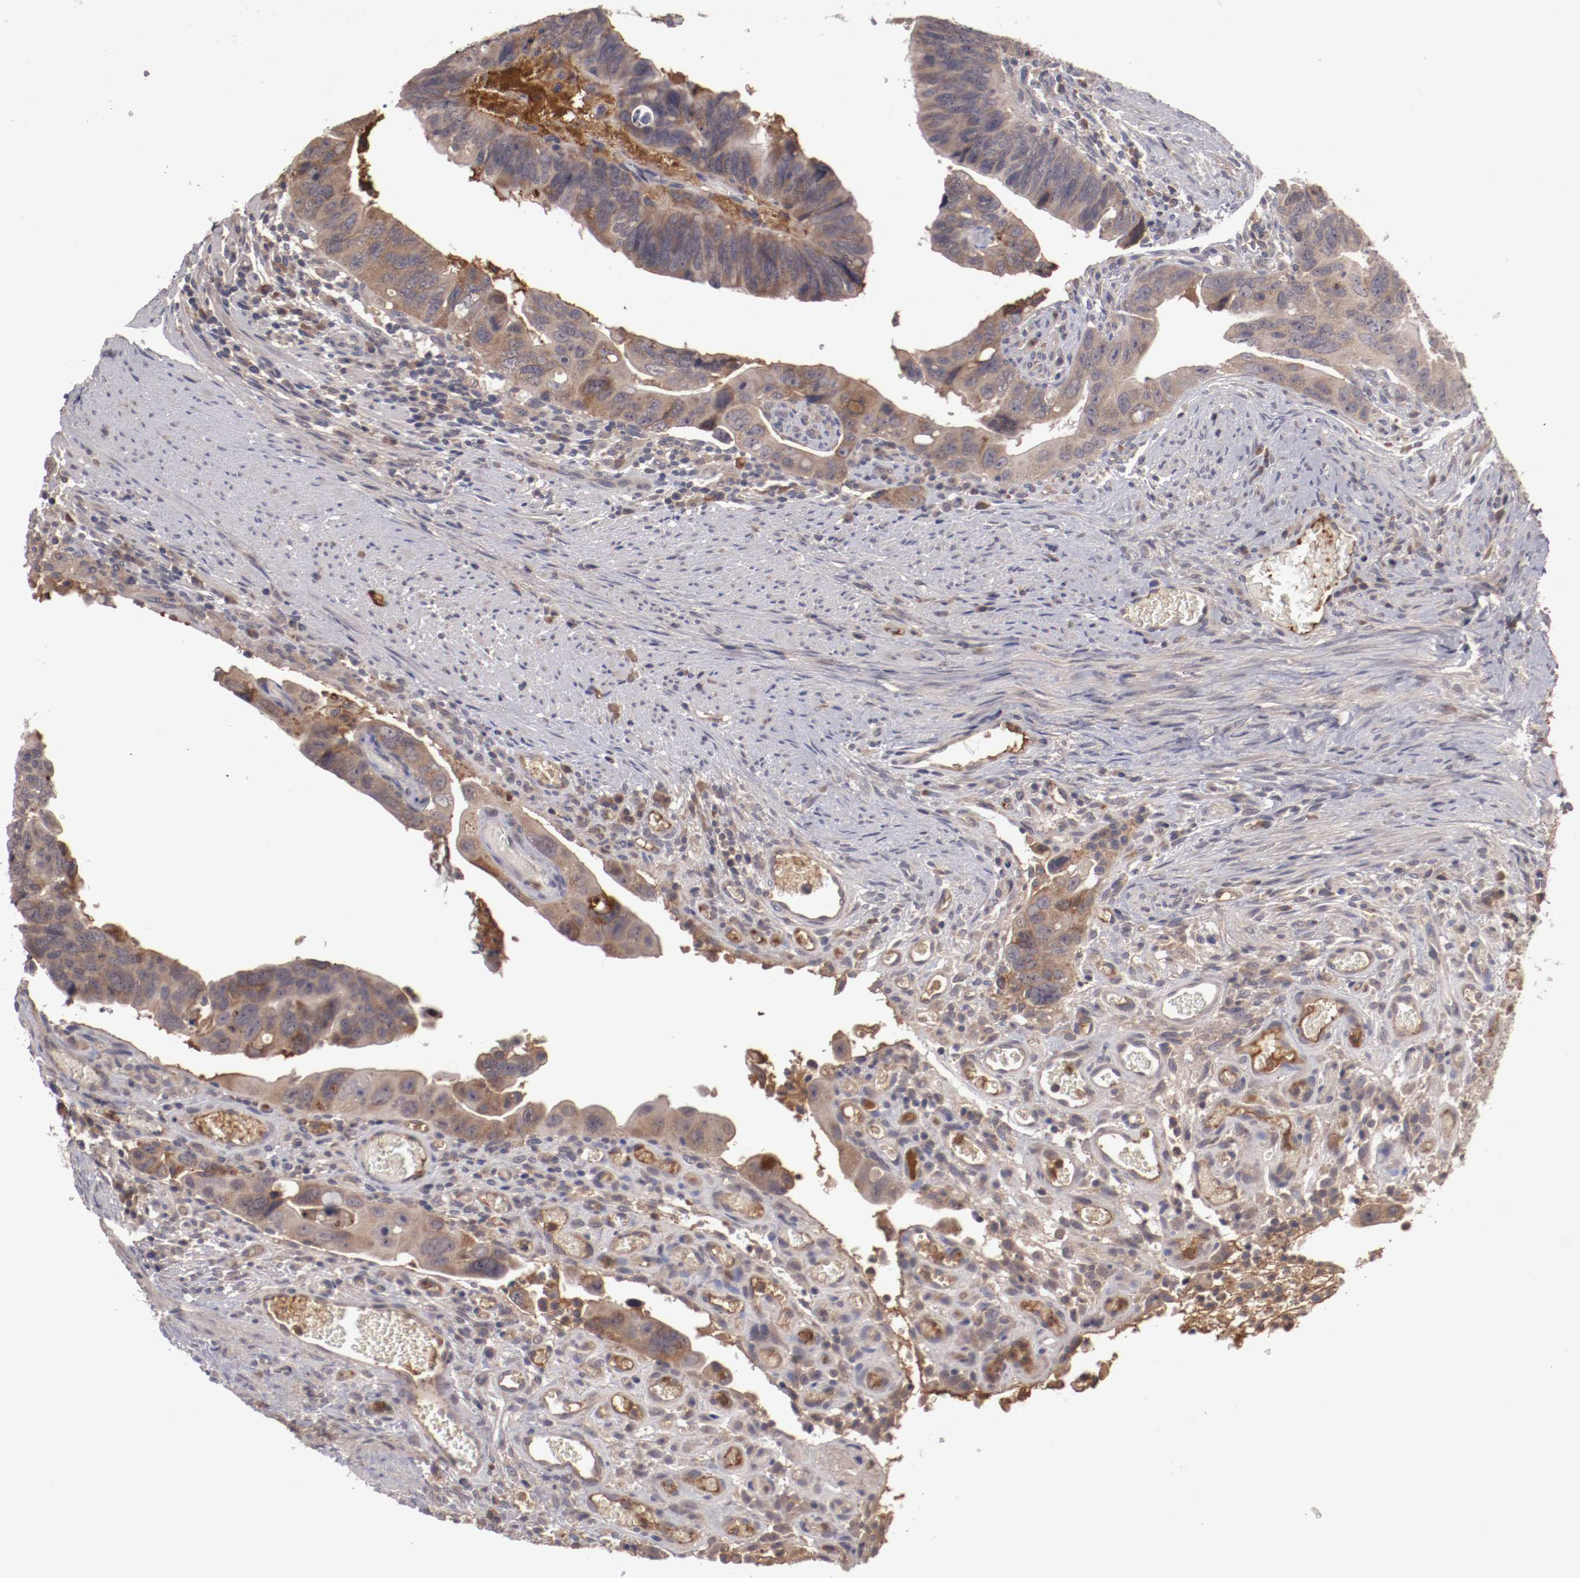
{"staining": {"intensity": "weak", "quantity": "25%-75%", "location": "cytoplasmic/membranous"}, "tissue": "colorectal cancer", "cell_type": "Tumor cells", "image_type": "cancer", "snomed": [{"axis": "morphology", "description": "Adenocarcinoma, NOS"}, {"axis": "topography", "description": "Rectum"}], "caption": "Colorectal cancer stained with DAB immunohistochemistry demonstrates low levels of weak cytoplasmic/membranous positivity in about 25%-75% of tumor cells. (Brightfield microscopy of DAB IHC at high magnification).", "gene": "CP", "patient": {"sex": "male", "age": 53}}